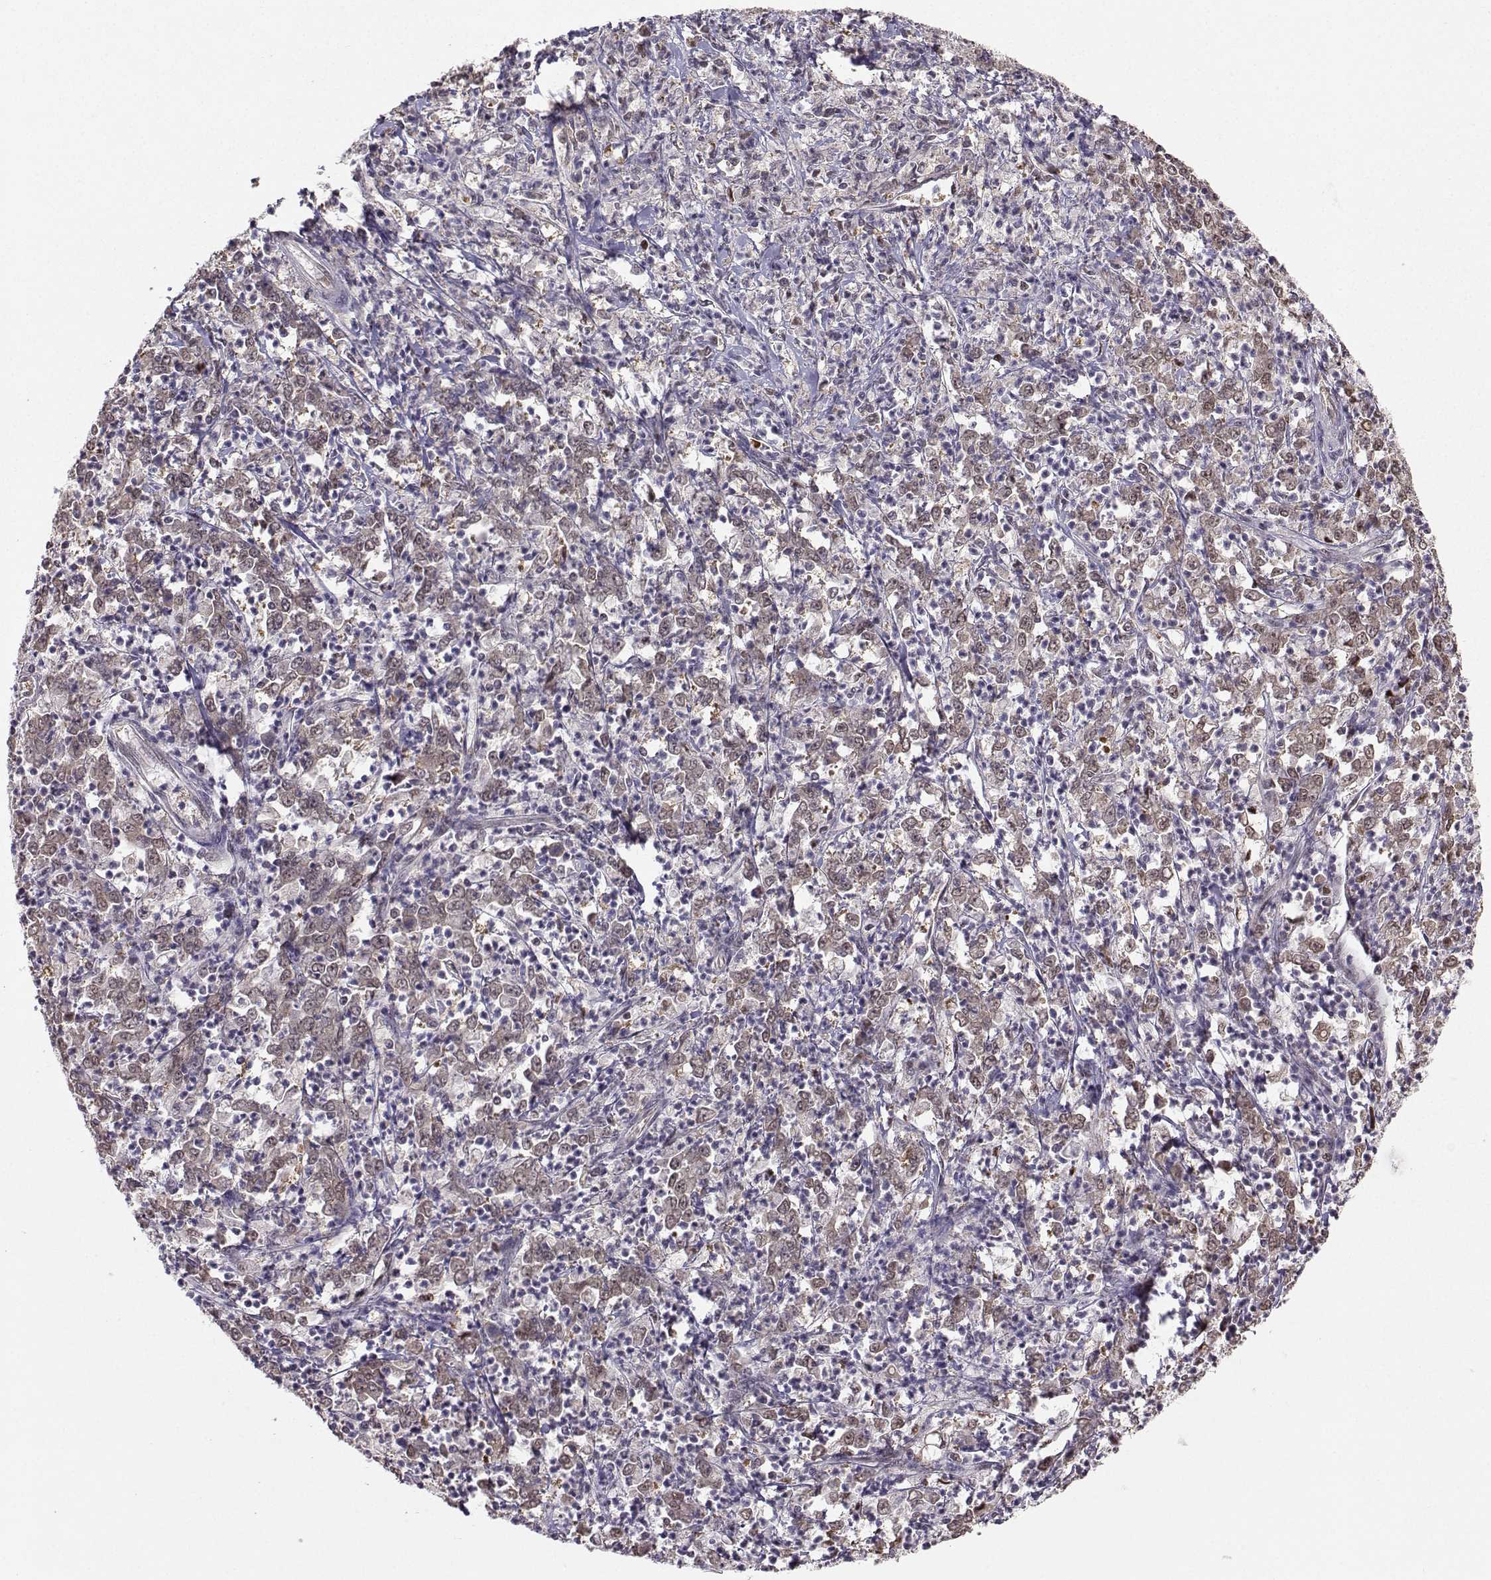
{"staining": {"intensity": "negative", "quantity": "none", "location": "none"}, "tissue": "stomach cancer", "cell_type": "Tumor cells", "image_type": "cancer", "snomed": [{"axis": "morphology", "description": "Adenocarcinoma, NOS"}, {"axis": "topography", "description": "Stomach, lower"}], "caption": "DAB immunohistochemical staining of stomach cancer demonstrates no significant positivity in tumor cells.", "gene": "PKP2", "patient": {"sex": "female", "age": 71}}